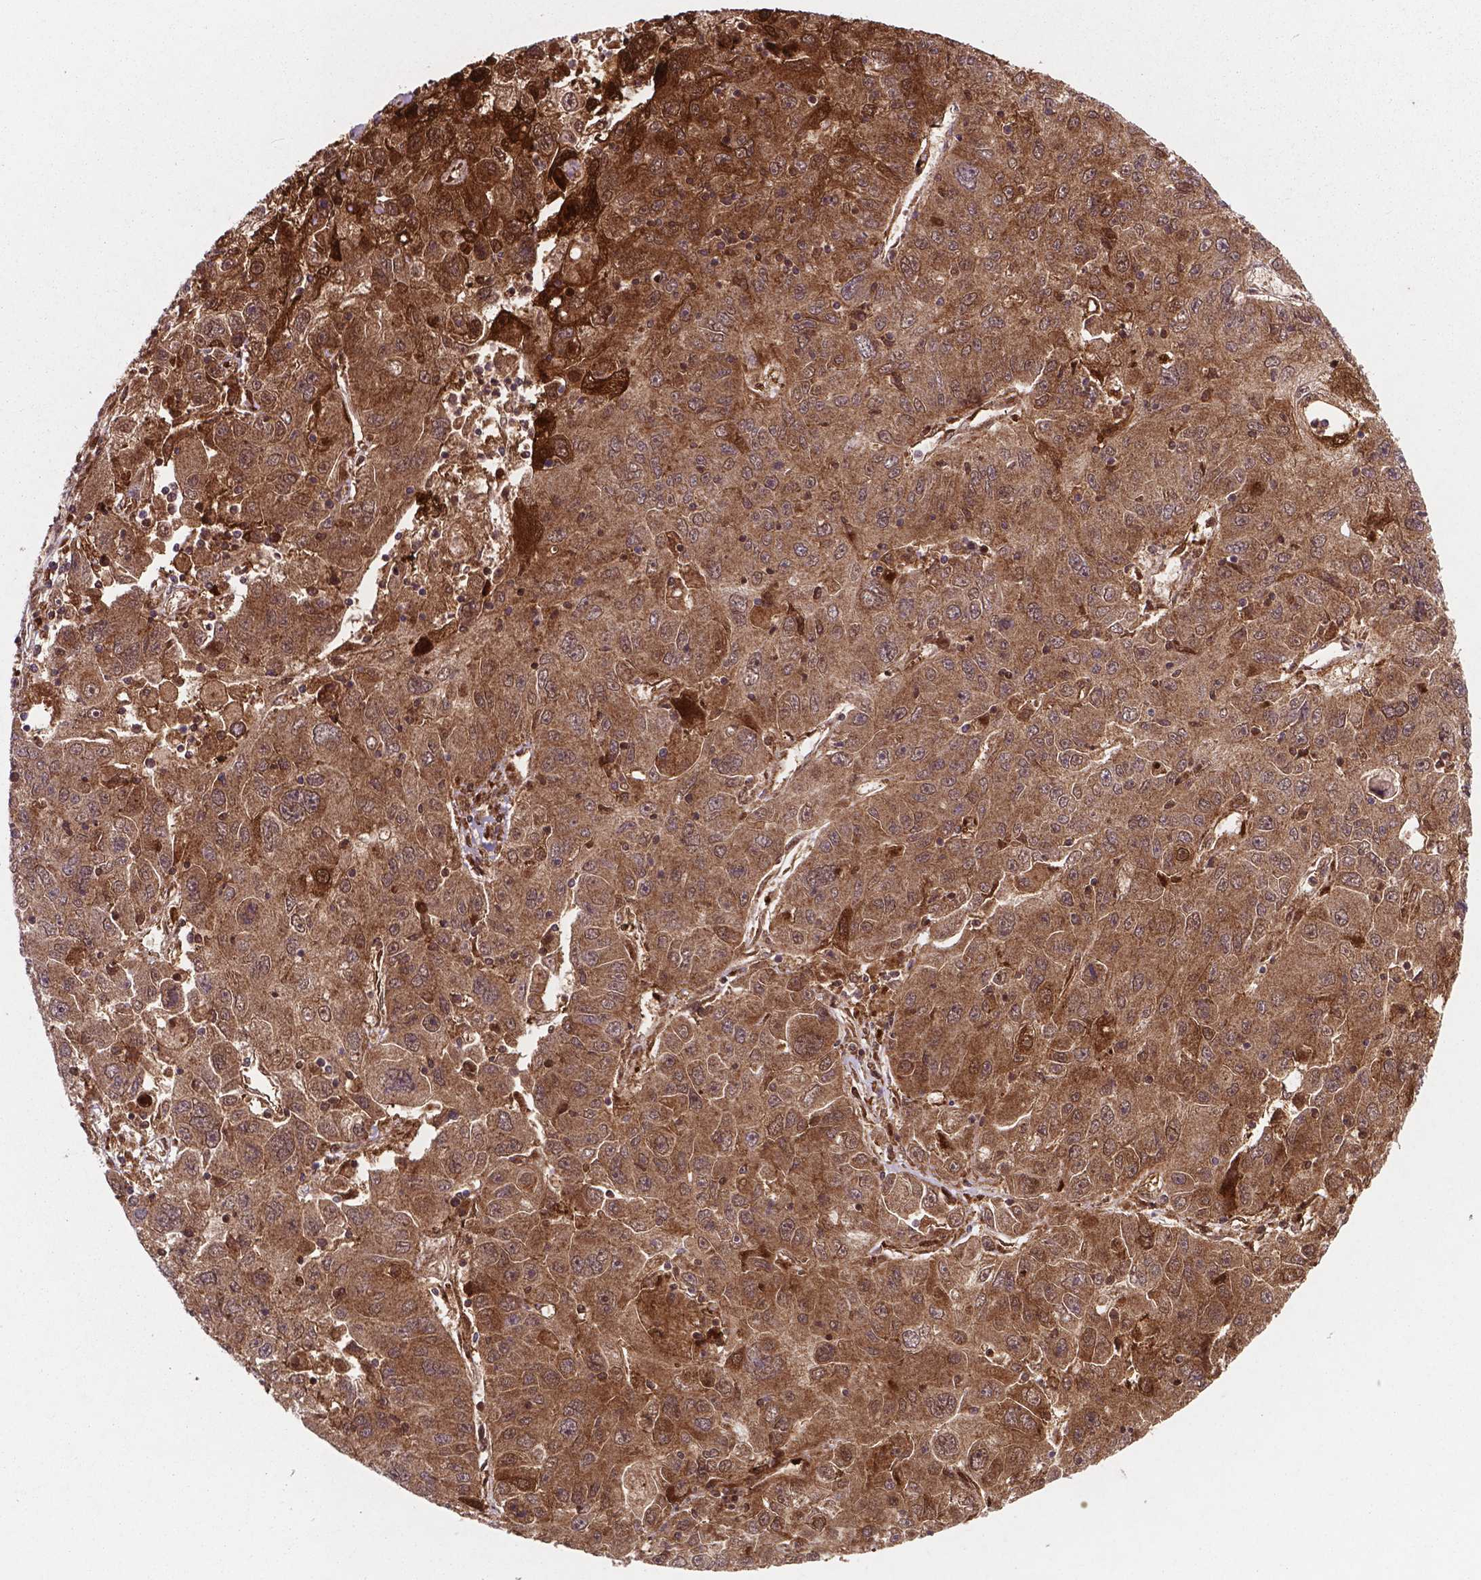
{"staining": {"intensity": "strong", "quantity": ">75%", "location": "cytoplasmic/membranous"}, "tissue": "stomach cancer", "cell_type": "Tumor cells", "image_type": "cancer", "snomed": [{"axis": "morphology", "description": "Adenocarcinoma, NOS"}, {"axis": "topography", "description": "Stomach"}], "caption": "A high-resolution image shows IHC staining of stomach cancer (adenocarcinoma), which demonstrates strong cytoplasmic/membranous positivity in about >75% of tumor cells.", "gene": "LDHA", "patient": {"sex": "male", "age": 56}}